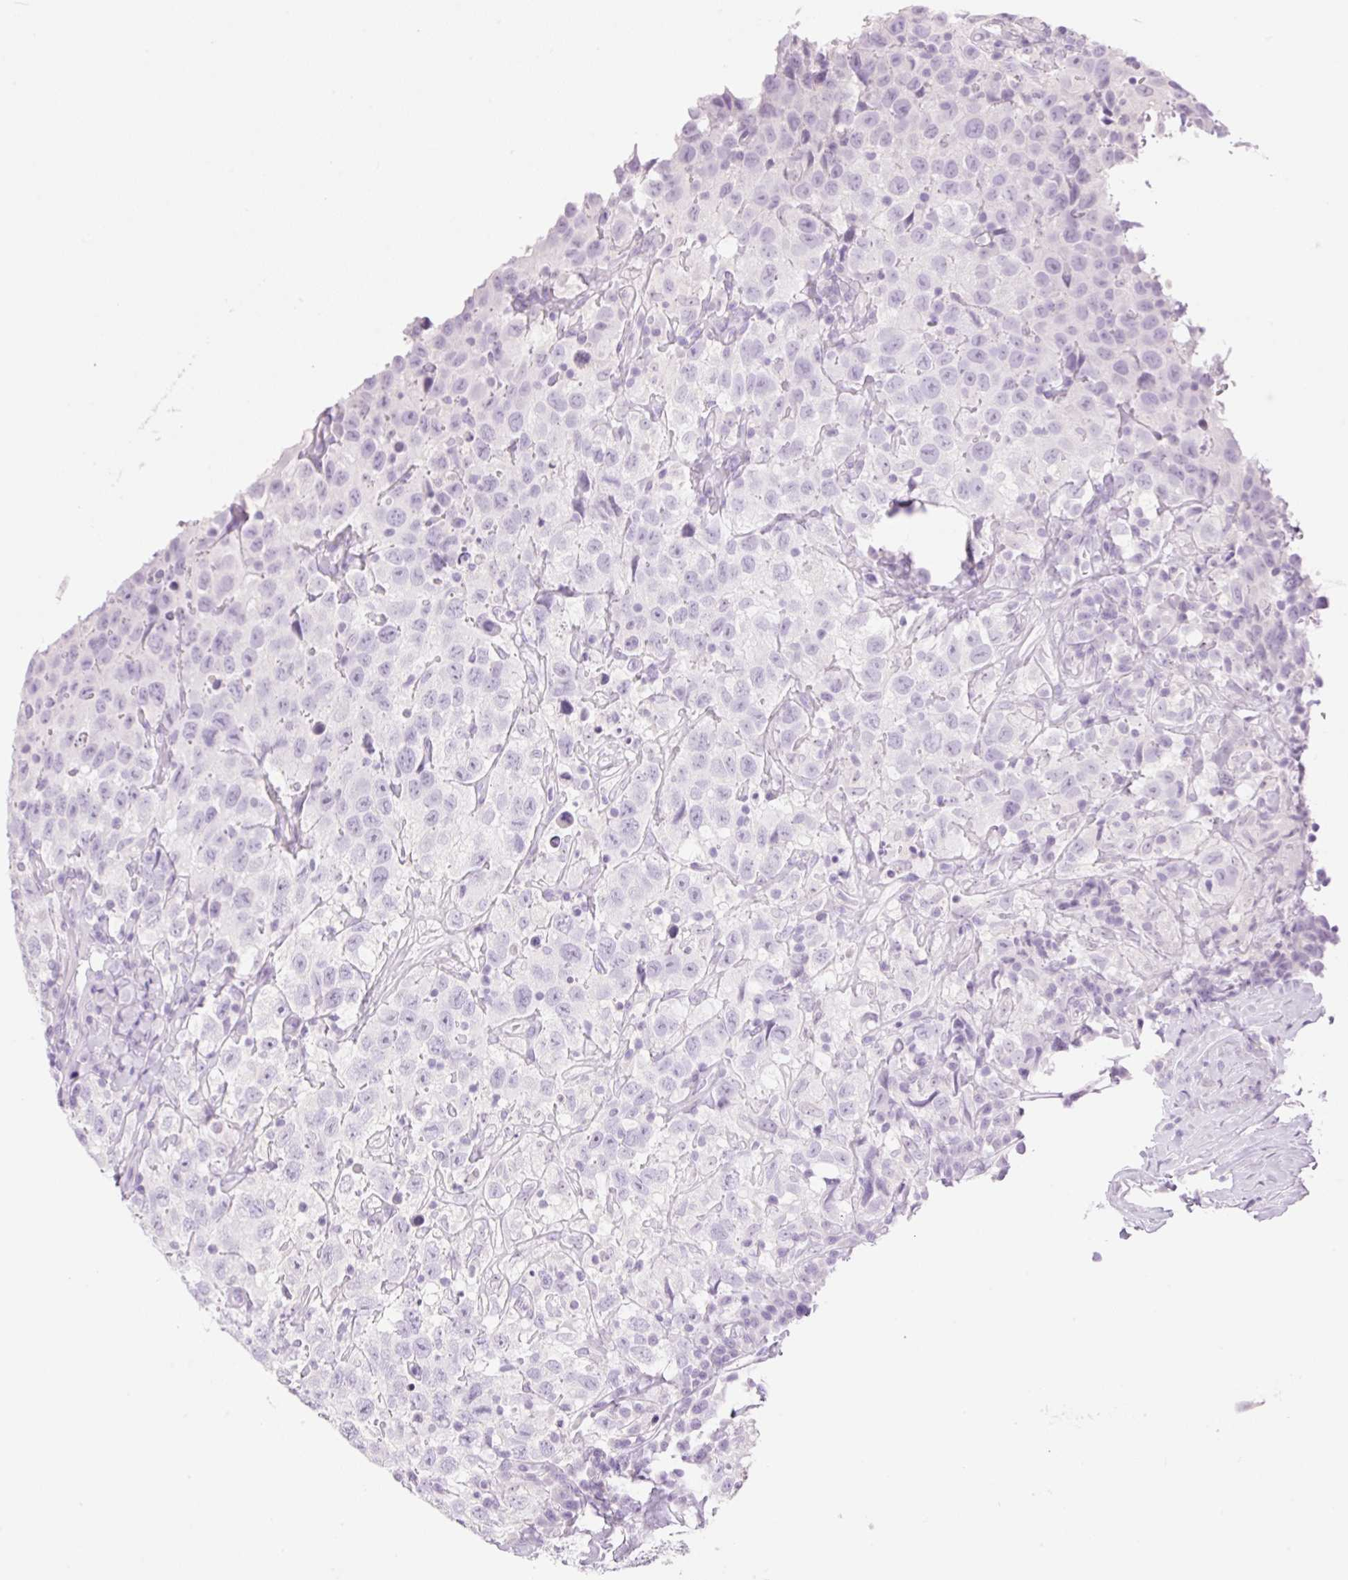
{"staining": {"intensity": "negative", "quantity": "none", "location": "none"}, "tissue": "testis cancer", "cell_type": "Tumor cells", "image_type": "cancer", "snomed": [{"axis": "morphology", "description": "Seminoma, NOS"}, {"axis": "topography", "description": "Testis"}], "caption": "Tumor cells are negative for brown protein staining in testis cancer (seminoma).", "gene": "SP140L", "patient": {"sex": "male", "age": 41}}